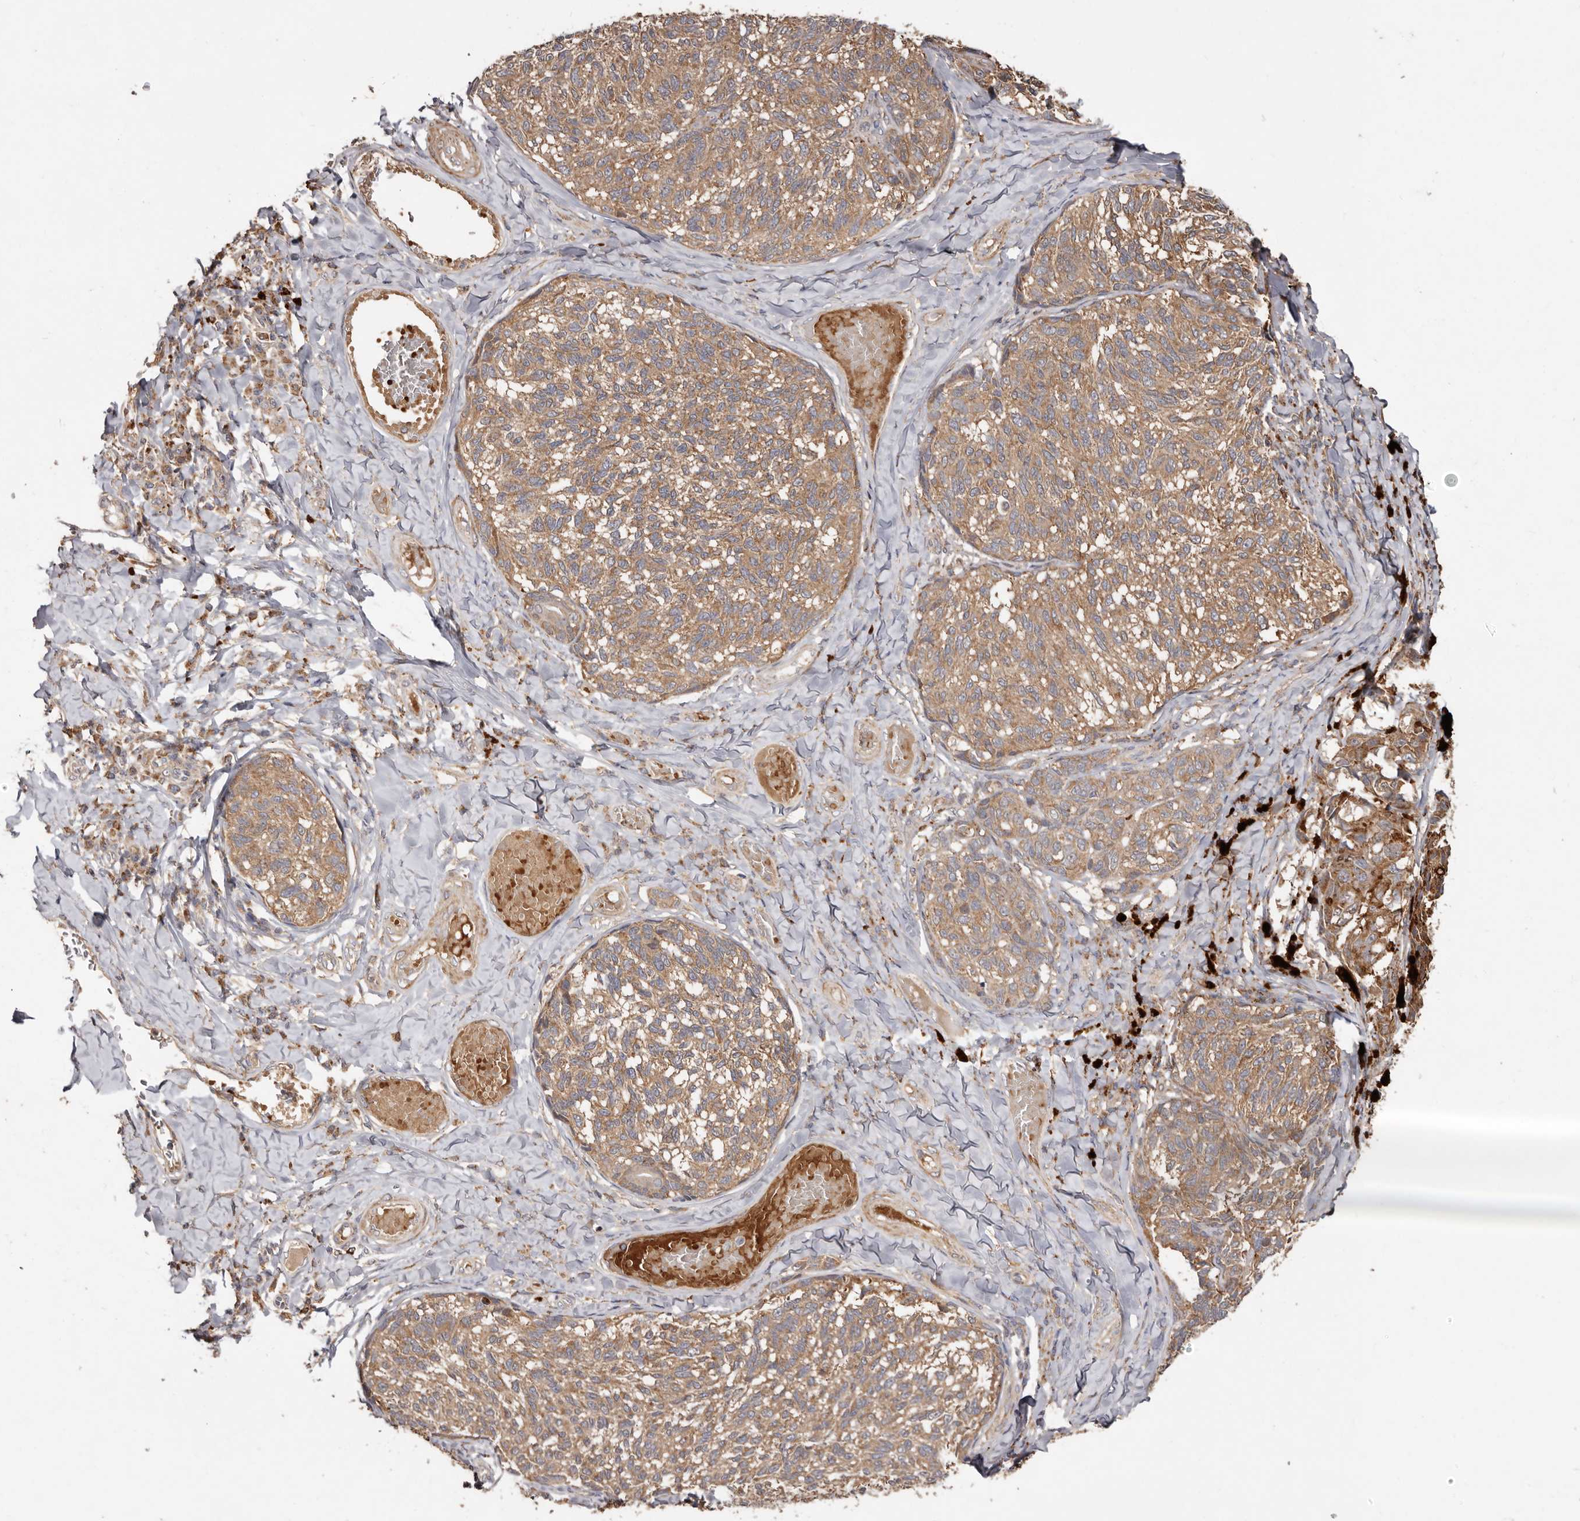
{"staining": {"intensity": "moderate", "quantity": ">75%", "location": "cytoplasmic/membranous"}, "tissue": "melanoma", "cell_type": "Tumor cells", "image_type": "cancer", "snomed": [{"axis": "morphology", "description": "Malignant melanoma, NOS"}, {"axis": "topography", "description": "Skin"}], "caption": "Immunohistochemistry staining of melanoma, which shows medium levels of moderate cytoplasmic/membranous positivity in approximately >75% of tumor cells indicating moderate cytoplasmic/membranous protein expression. The staining was performed using DAB (brown) for protein detection and nuclei were counterstained in hematoxylin (blue).", "gene": "GOT1L1", "patient": {"sex": "female", "age": 73}}